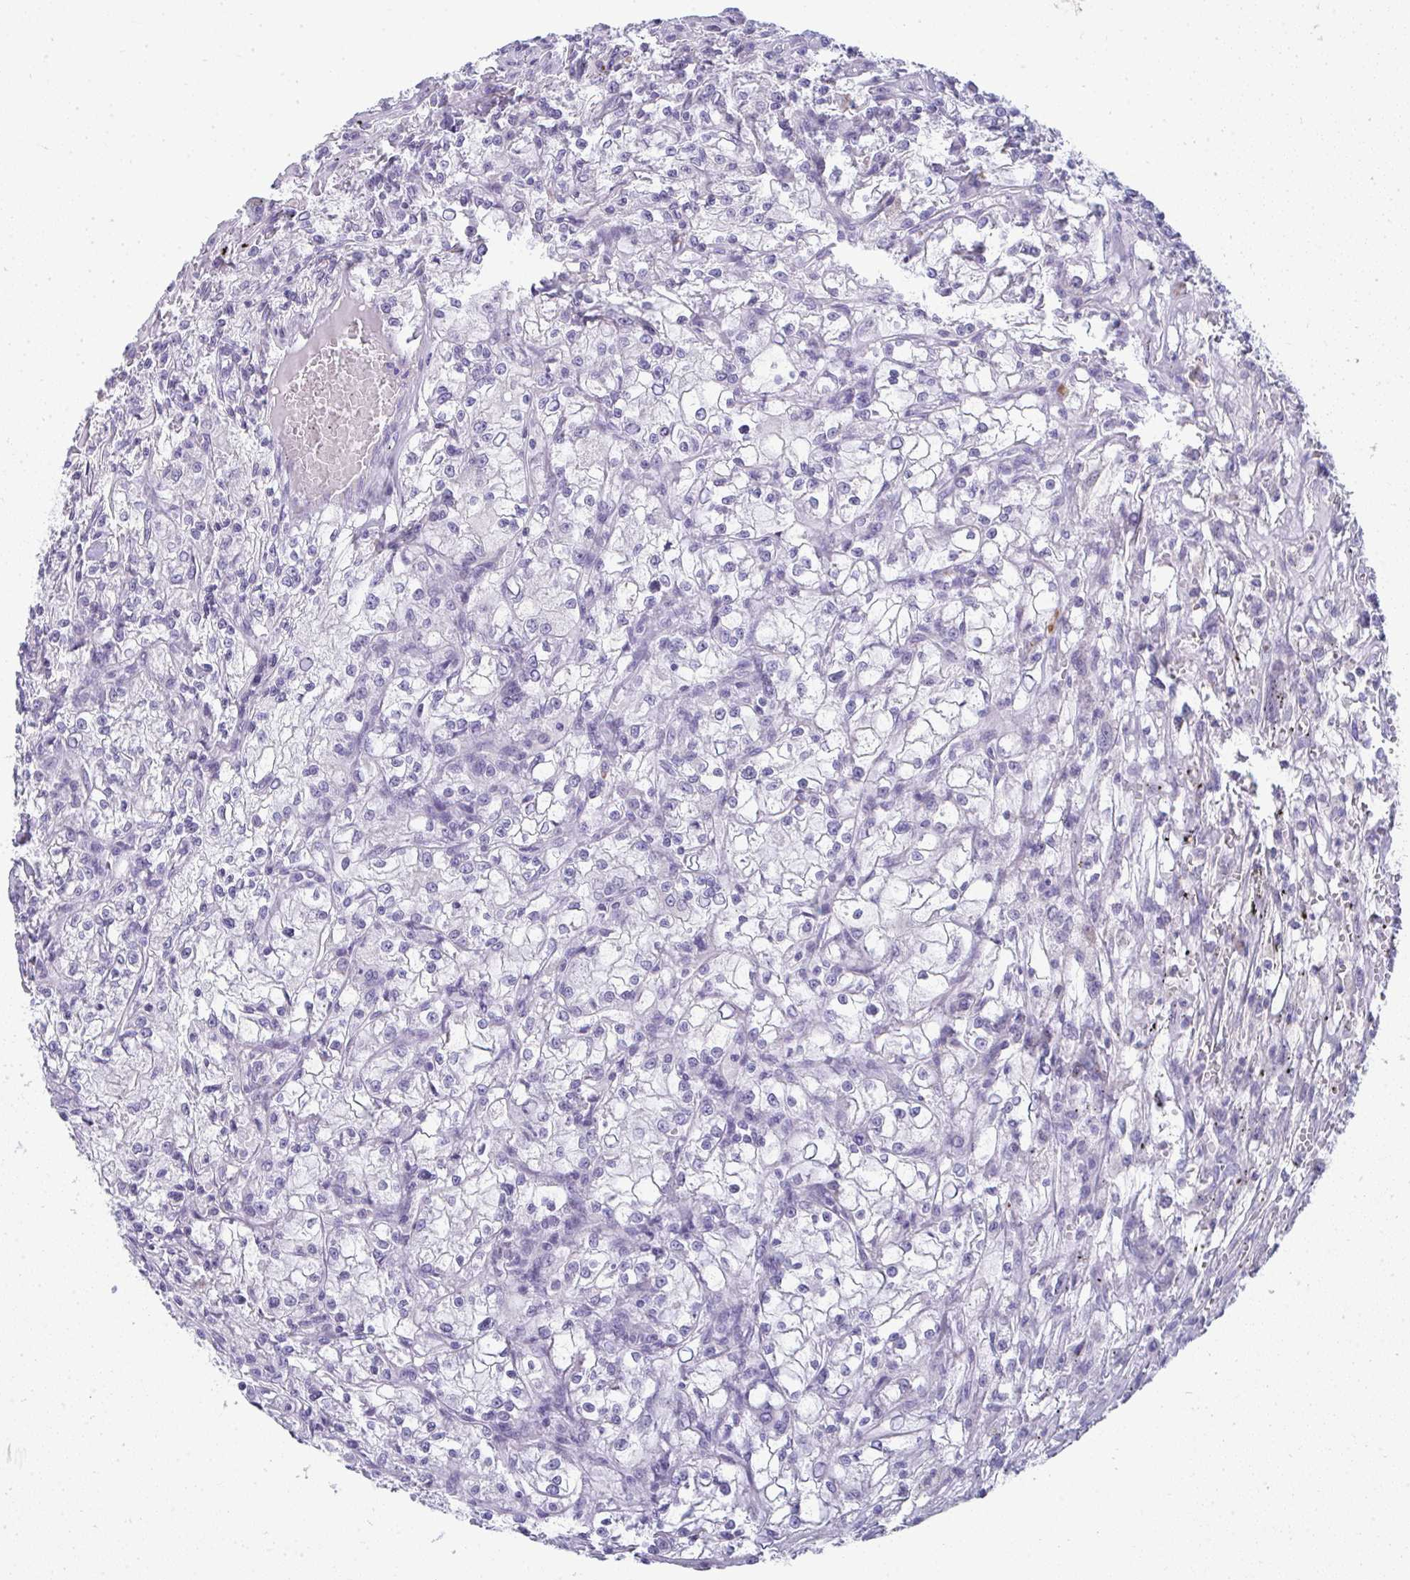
{"staining": {"intensity": "negative", "quantity": "none", "location": "none"}, "tissue": "renal cancer", "cell_type": "Tumor cells", "image_type": "cancer", "snomed": [{"axis": "morphology", "description": "Adenocarcinoma, NOS"}, {"axis": "topography", "description": "Kidney"}], "caption": "High magnification brightfield microscopy of renal cancer (adenocarcinoma) stained with DAB (3,3'-diaminobenzidine) (brown) and counterstained with hematoxylin (blue): tumor cells show no significant positivity. (DAB (3,3'-diaminobenzidine) immunohistochemistry visualized using brightfield microscopy, high magnification).", "gene": "SHROOM1", "patient": {"sex": "female", "age": 59}}